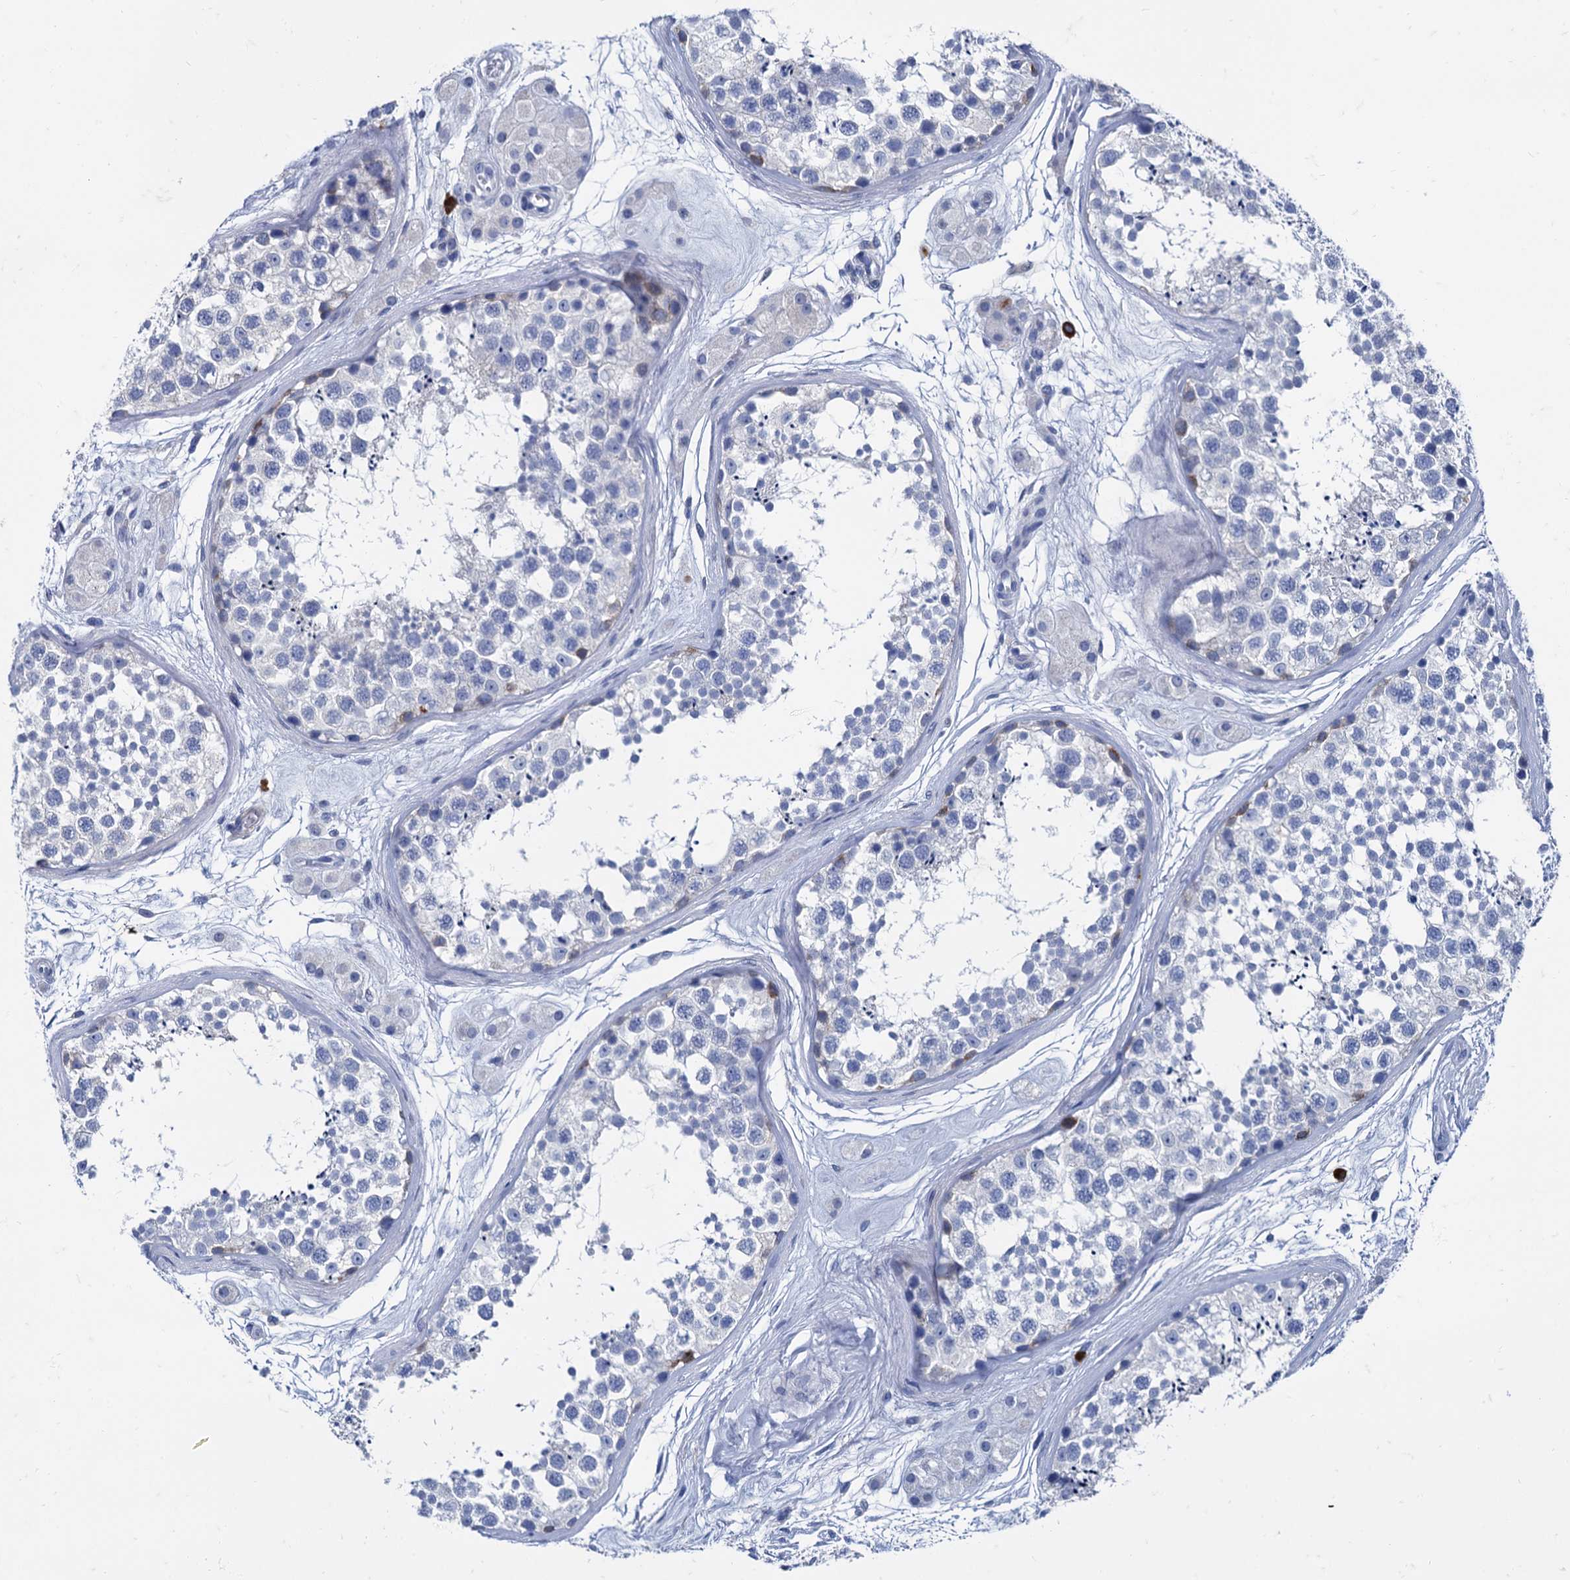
{"staining": {"intensity": "moderate", "quantity": "<25%", "location": "cytoplasmic/membranous"}, "tissue": "testis", "cell_type": "Cells in seminiferous ducts", "image_type": "normal", "snomed": [{"axis": "morphology", "description": "Normal tissue, NOS"}, {"axis": "topography", "description": "Testis"}], "caption": "This micrograph shows immunohistochemistry staining of unremarkable testis, with low moderate cytoplasmic/membranous expression in about <25% of cells in seminiferous ducts.", "gene": "FOXR2", "patient": {"sex": "male", "age": 56}}